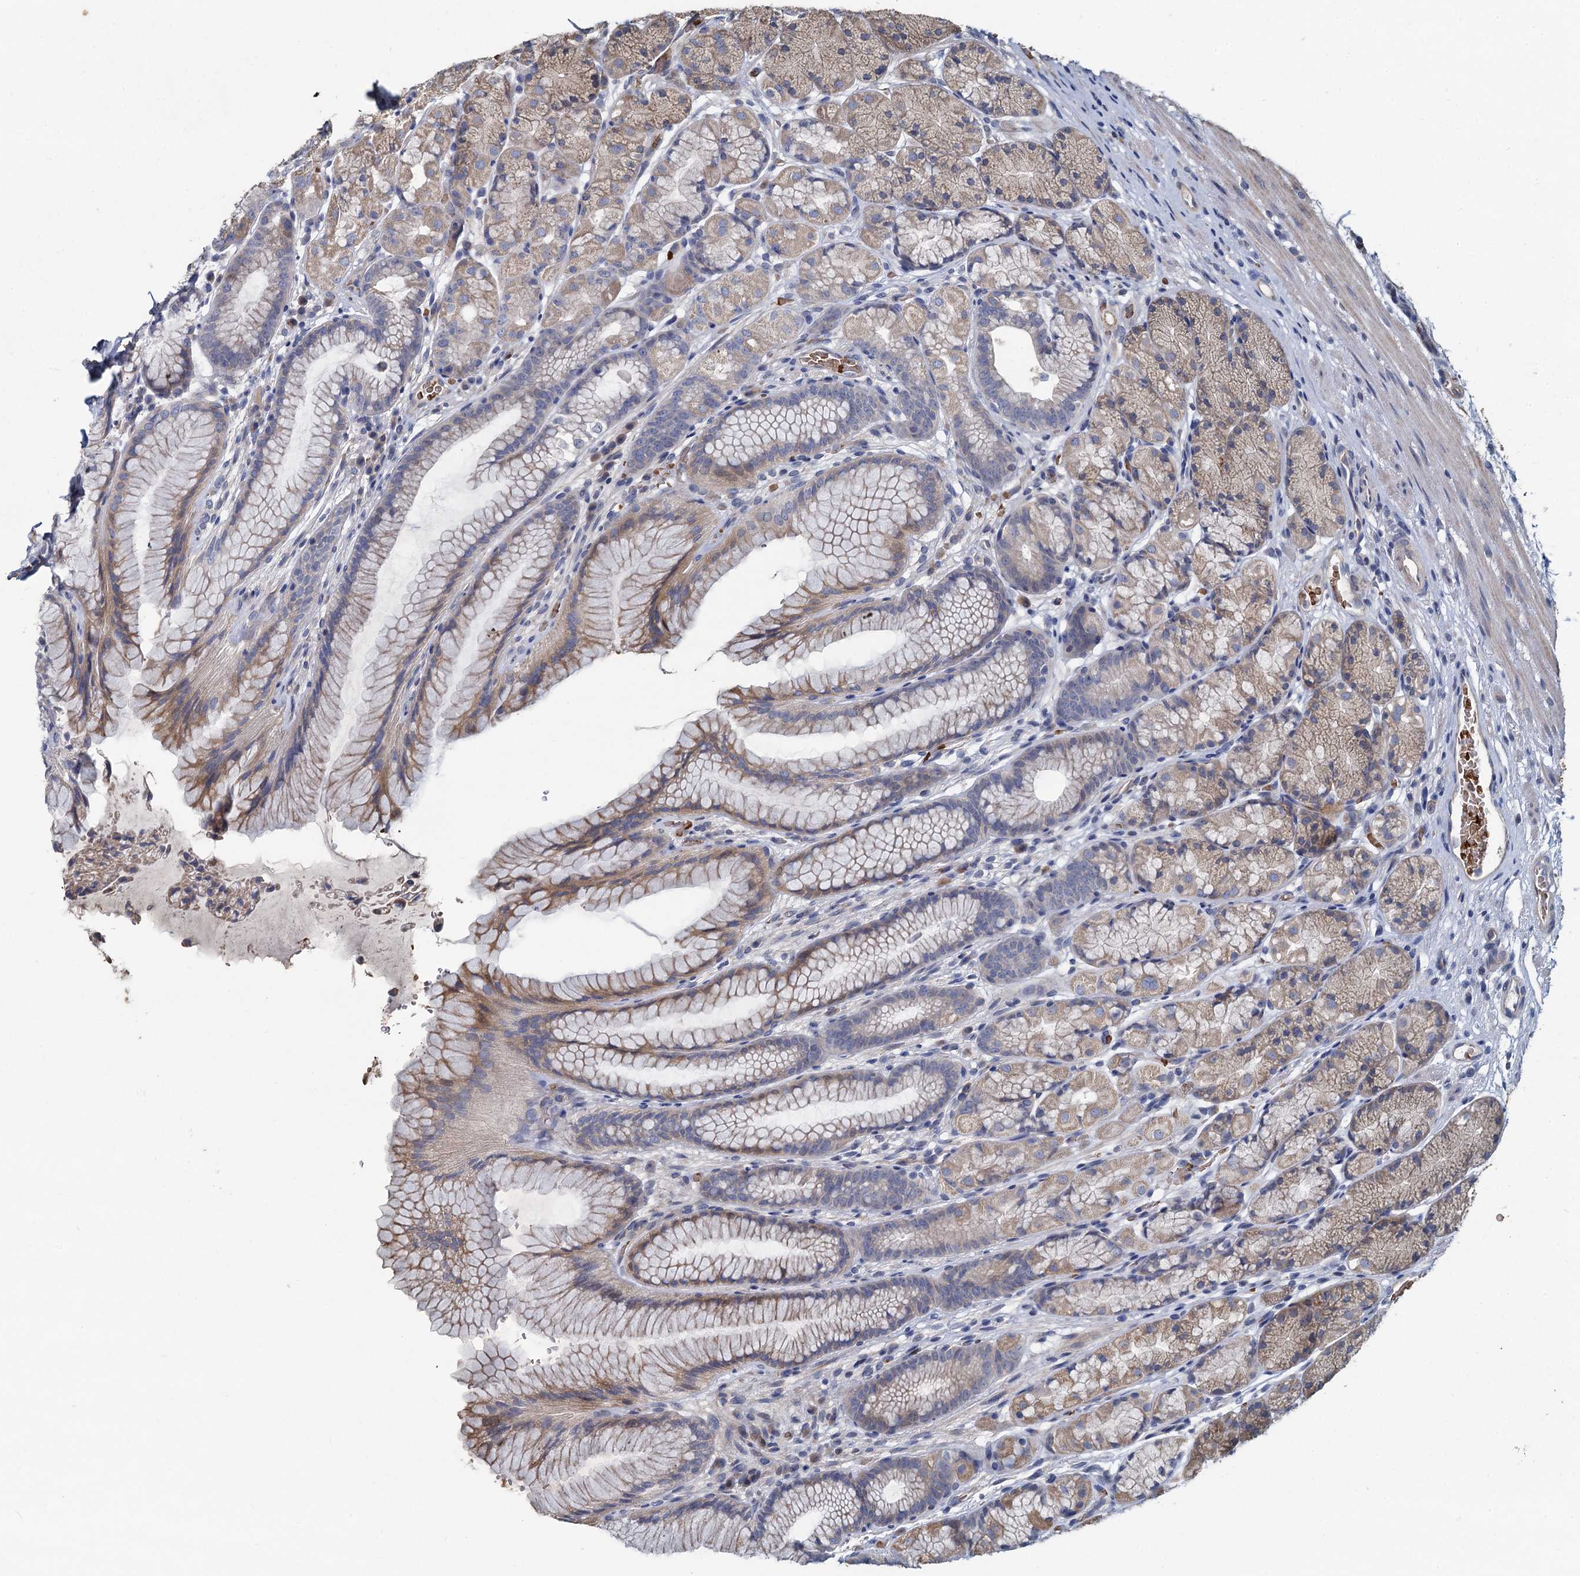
{"staining": {"intensity": "weak", "quantity": ">75%", "location": "cytoplasmic/membranous"}, "tissue": "stomach", "cell_type": "Glandular cells", "image_type": "normal", "snomed": [{"axis": "morphology", "description": "Normal tissue, NOS"}, {"axis": "topography", "description": "Stomach"}], "caption": "Brown immunohistochemical staining in normal human stomach demonstrates weak cytoplasmic/membranous staining in about >75% of glandular cells.", "gene": "TCTN2", "patient": {"sex": "male", "age": 63}}